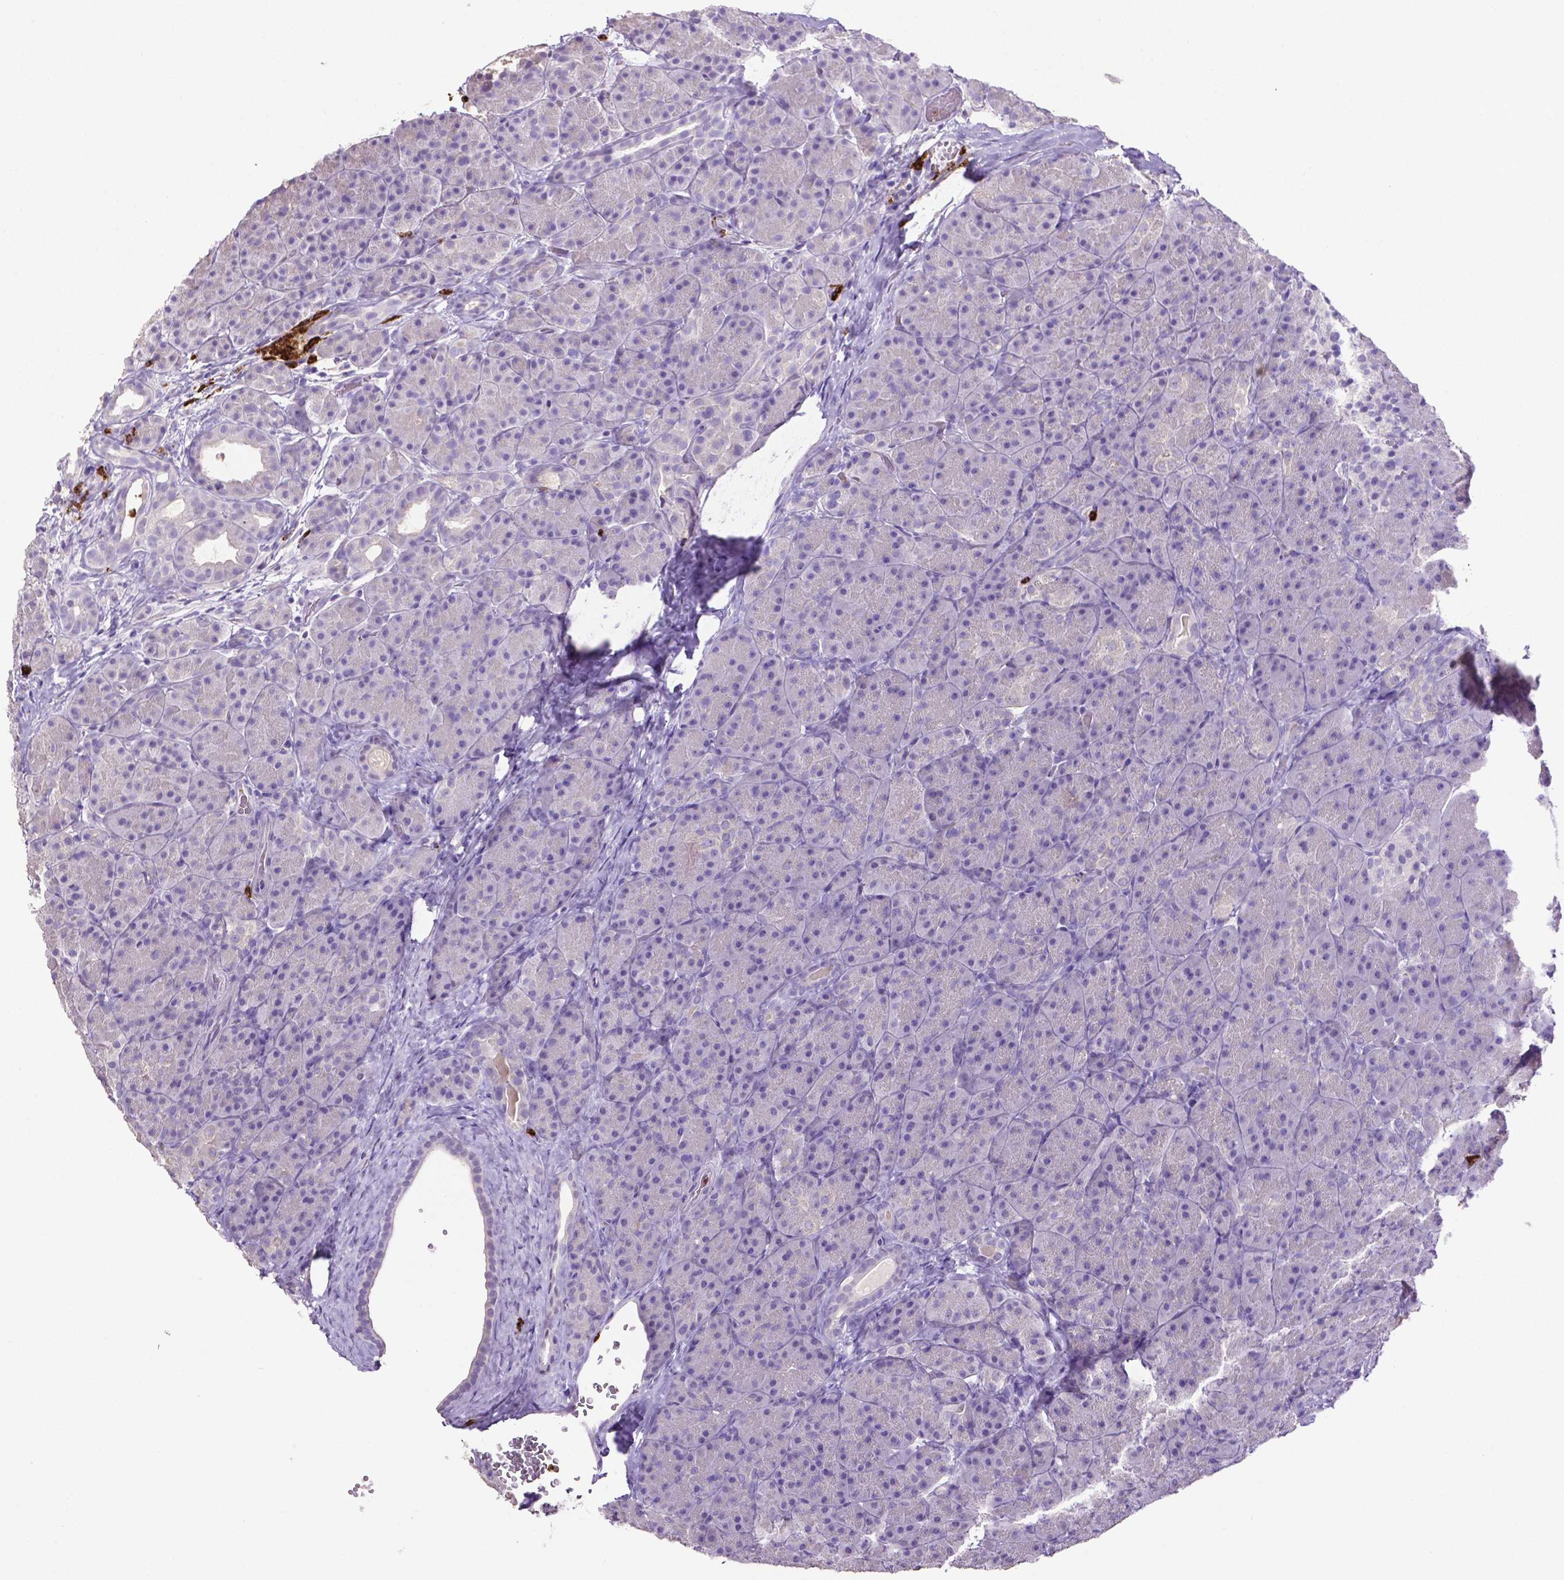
{"staining": {"intensity": "negative", "quantity": "none", "location": "none"}, "tissue": "pancreas", "cell_type": "Exocrine glandular cells", "image_type": "normal", "snomed": [{"axis": "morphology", "description": "Normal tissue, NOS"}, {"axis": "topography", "description": "Pancreas"}], "caption": "Immunohistochemical staining of normal human pancreas exhibits no significant staining in exocrine glandular cells. Brightfield microscopy of immunohistochemistry stained with DAB (brown) and hematoxylin (blue), captured at high magnification.", "gene": "MMP9", "patient": {"sex": "male", "age": 57}}